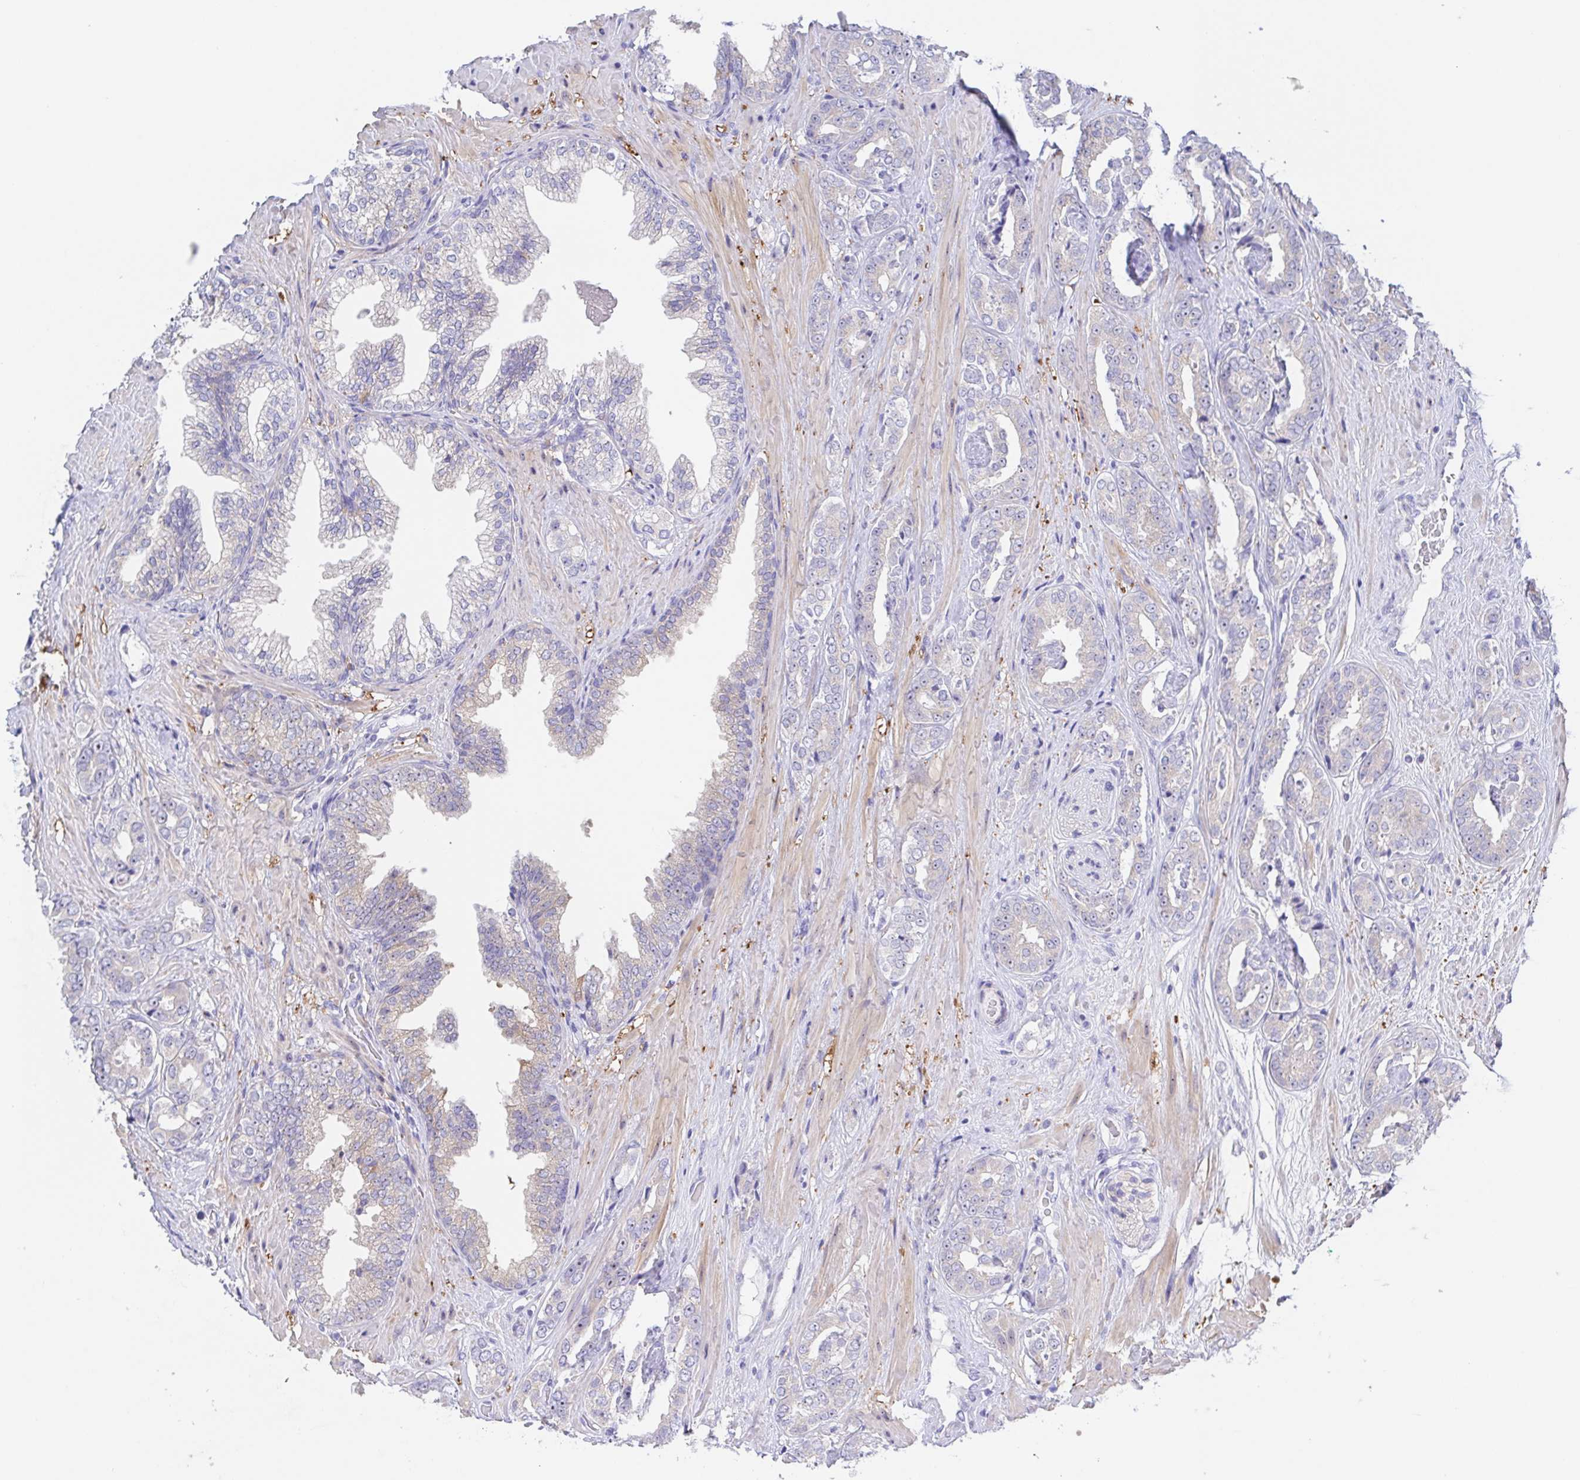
{"staining": {"intensity": "negative", "quantity": "none", "location": "none"}, "tissue": "prostate cancer", "cell_type": "Tumor cells", "image_type": "cancer", "snomed": [{"axis": "morphology", "description": "Adenocarcinoma, High grade"}, {"axis": "topography", "description": "Prostate"}], "caption": "Tumor cells show no significant expression in prostate cancer (adenocarcinoma (high-grade)).", "gene": "MUCL3", "patient": {"sex": "male", "age": 71}}